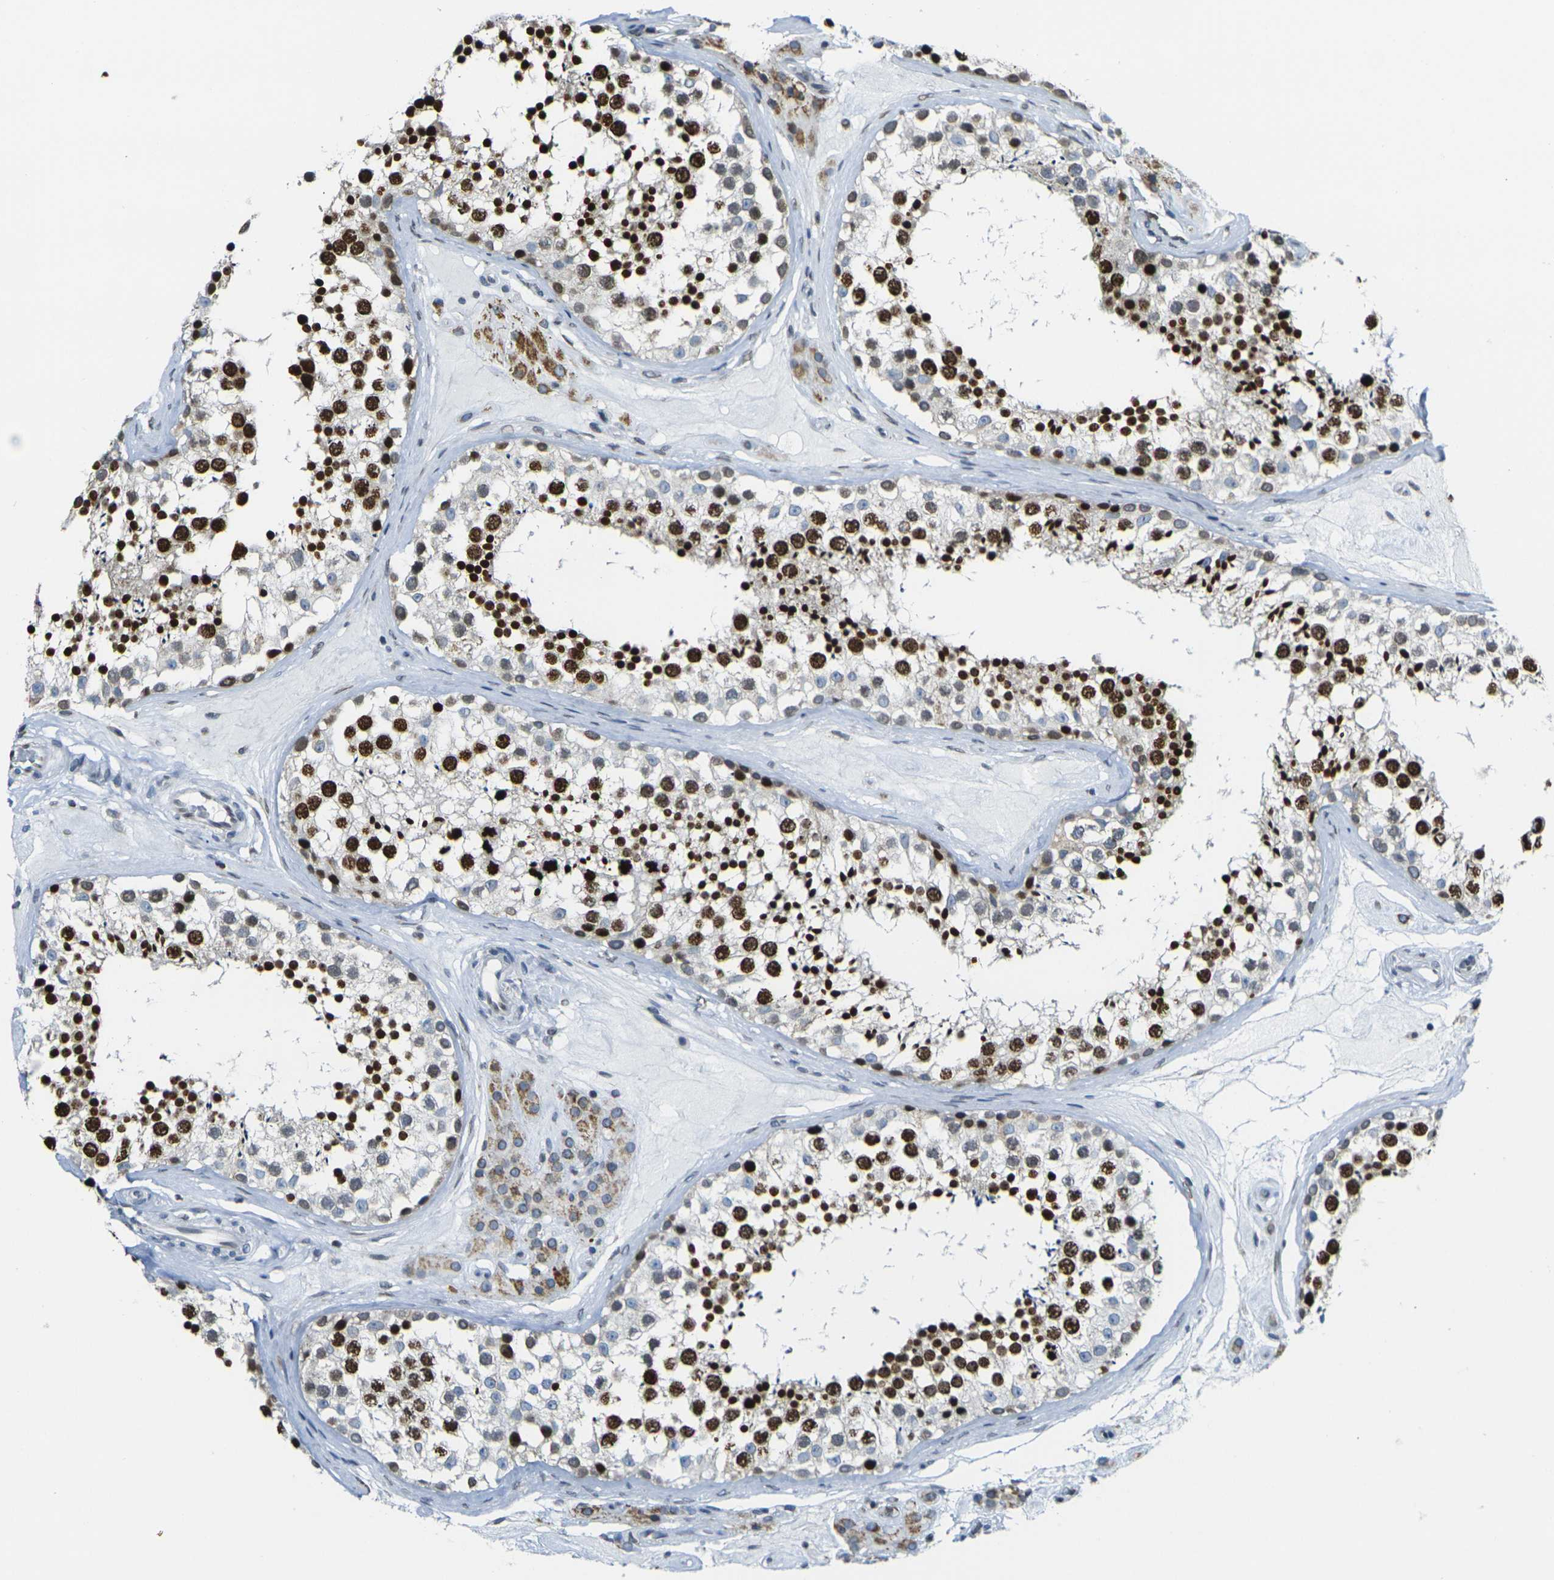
{"staining": {"intensity": "strong", "quantity": "25%-75%", "location": "nuclear"}, "tissue": "testis", "cell_type": "Cells in seminiferous ducts", "image_type": "normal", "snomed": [{"axis": "morphology", "description": "Normal tissue, NOS"}, {"axis": "topography", "description": "Testis"}], "caption": "Testis stained for a protein exhibits strong nuclear positivity in cells in seminiferous ducts.", "gene": "BRDT", "patient": {"sex": "male", "age": 46}}